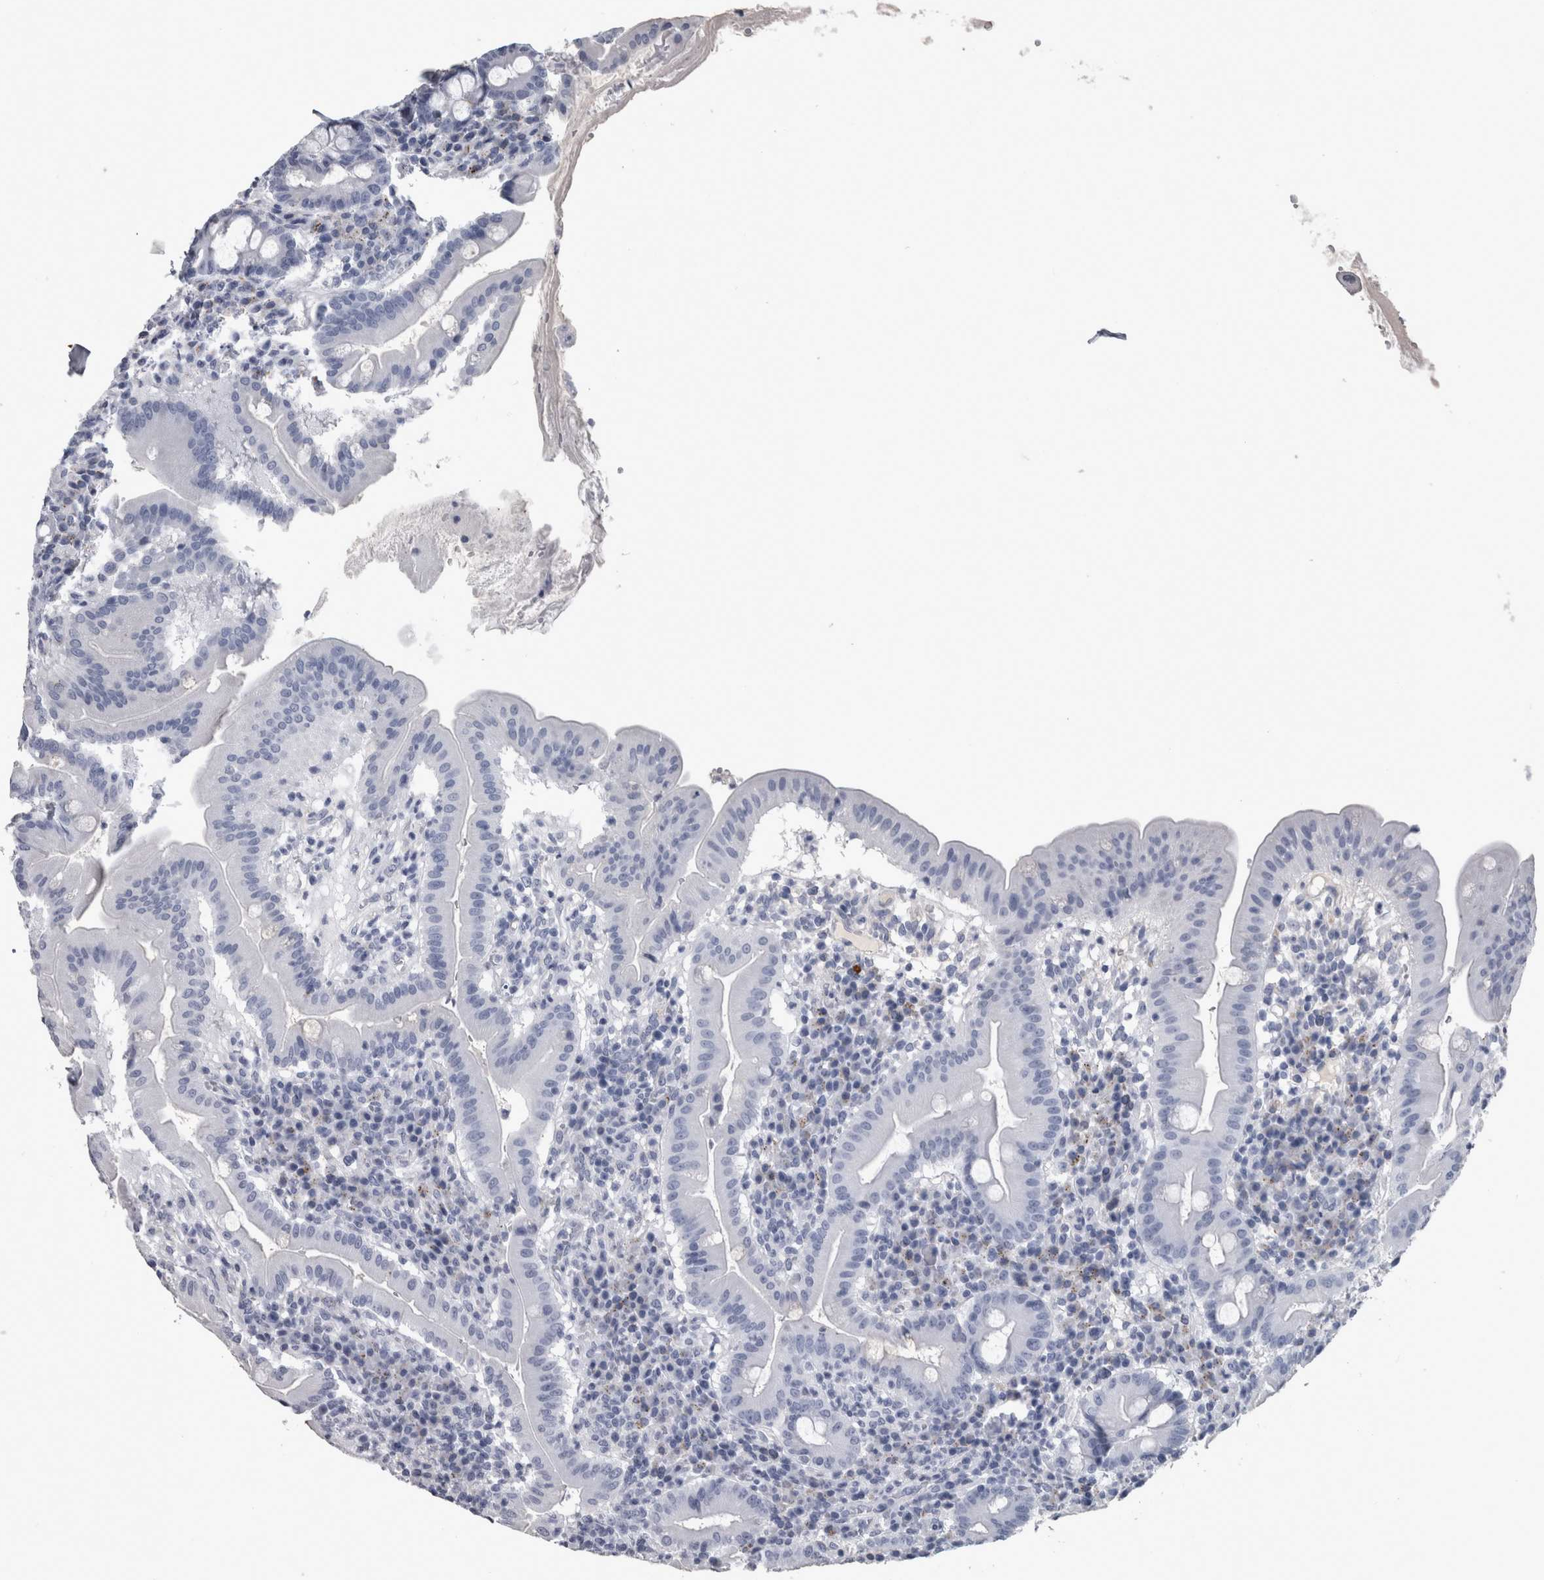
{"staining": {"intensity": "negative", "quantity": "none", "location": "none"}, "tissue": "duodenum", "cell_type": "Glandular cells", "image_type": "normal", "snomed": [{"axis": "morphology", "description": "Normal tissue, NOS"}, {"axis": "topography", "description": "Duodenum"}], "caption": "Immunohistochemical staining of unremarkable human duodenum demonstrates no significant staining in glandular cells. (Brightfield microscopy of DAB immunohistochemistry (IHC) at high magnification).", "gene": "DPP7", "patient": {"sex": "male", "age": 50}}